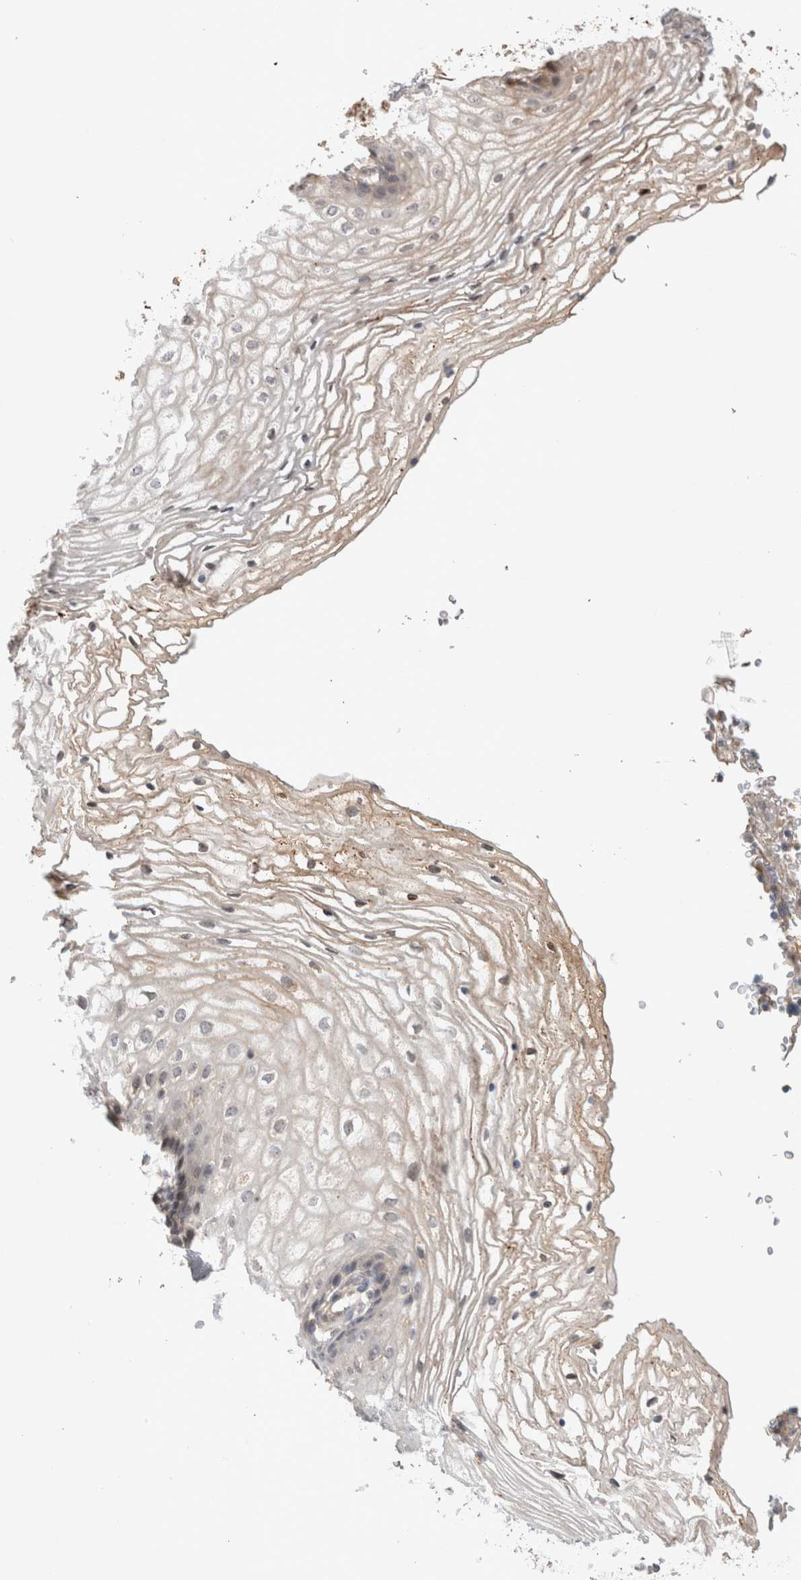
{"staining": {"intensity": "weak", "quantity": "<25%", "location": "cytoplasmic/membranous"}, "tissue": "vagina", "cell_type": "Squamous epithelial cells", "image_type": "normal", "snomed": [{"axis": "morphology", "description": "Normal tissue, NOS"}, {"axis": "topography", "description": "Vagina"}], "caption": "This is a photomicrograph of IHC staining of benign vagina, which shows no positivity in squamous epithelial cells. (Brightfield microscopy of DAB immunohistochemistry (IHC) at high magnification).", "gene": "SYDE2", "patient": {"sex": "female", "age": 60}}